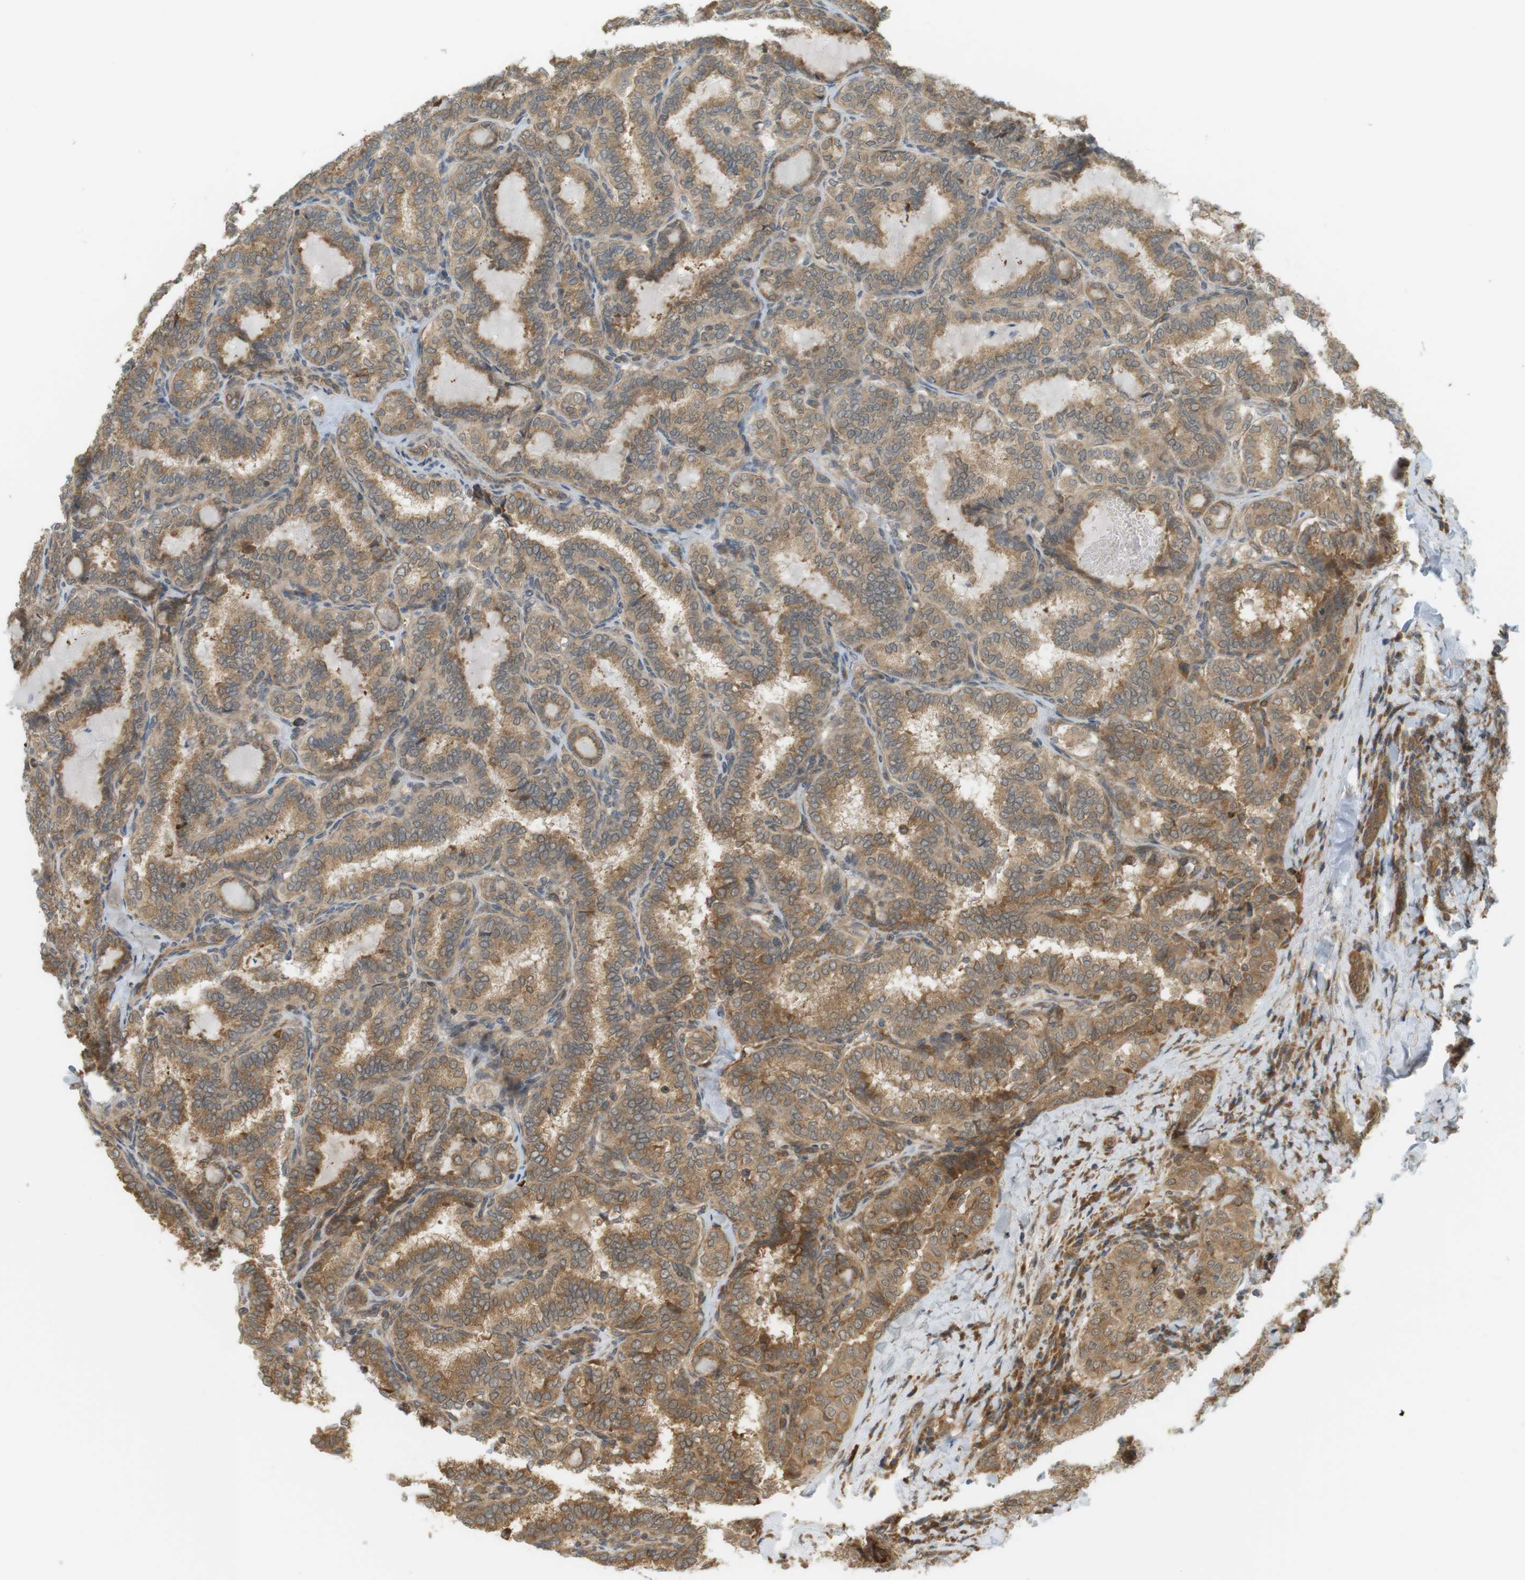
{"staining": {"intensity": "moderate", "quantity": ">75%", "location": "cytoplasmic/membranous"}, "tissue": "thyroid cancer", "cell_type": "Tumor cells", "image_type": "cancer", "snomed": [{"axis": "morphology", "description": "Normal tissue, NOS"}, {"axis": "morphology", "description": "Papillary adenocarcinoma, NOS"}, {"axis": "topography", "description": "Thyroid gland"}], "caption": "An immunohistochemistry histopathology image of neoplastic tissue is shown. Protein staining in brown highlights moderate cytoplasmic/membranous positivity in thyroid cancer within tumor cells.", "gene": "PA2G4", "patient": {"sex": "female", "age": 30}}